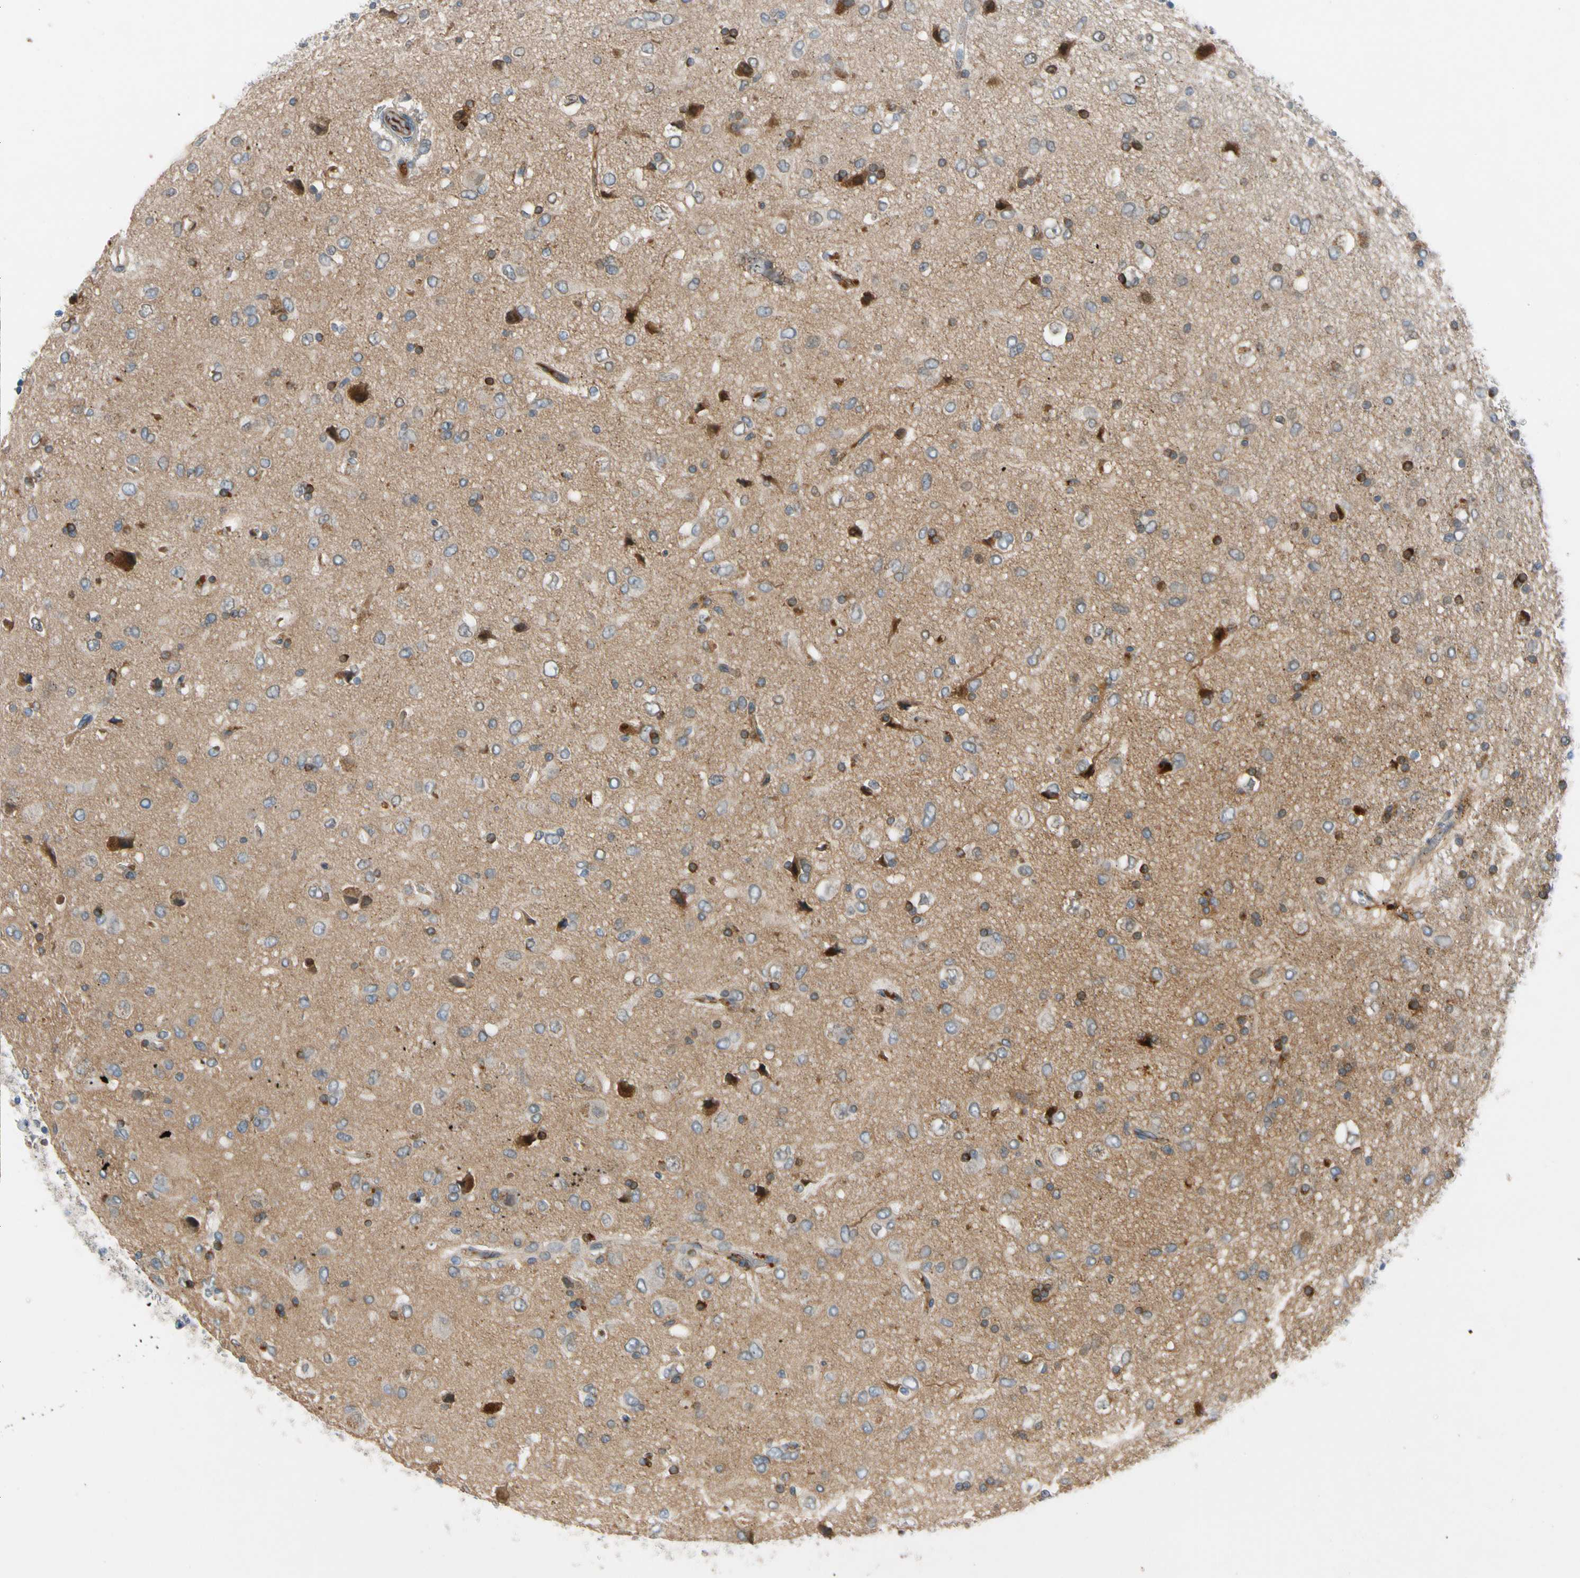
{"staining": {"intensity": "moderate", "quantity": "25%-75%", "location": "cytoplasmic/membranous,nuclear"}, "tissue": "glioma", "cell_type": "Tumor cells", "image_type": "cancer", "snomed": [{"axis": "morphology", "description": "Glioma, malignant, Low grade"}, {"axis": "topography", "description": "Brain"}], "caption": "Malignant glioma (low-grade) tissue shows moderate cytoplasmic/membranous and nuclear positivity in about 25%-75% of tumor cells, visualized by immunohistochemistry. (IHC, brightfield microscopy, high magnification).", "gene": "CNDP1", "patient": {"sex": "male", "age": 77}}